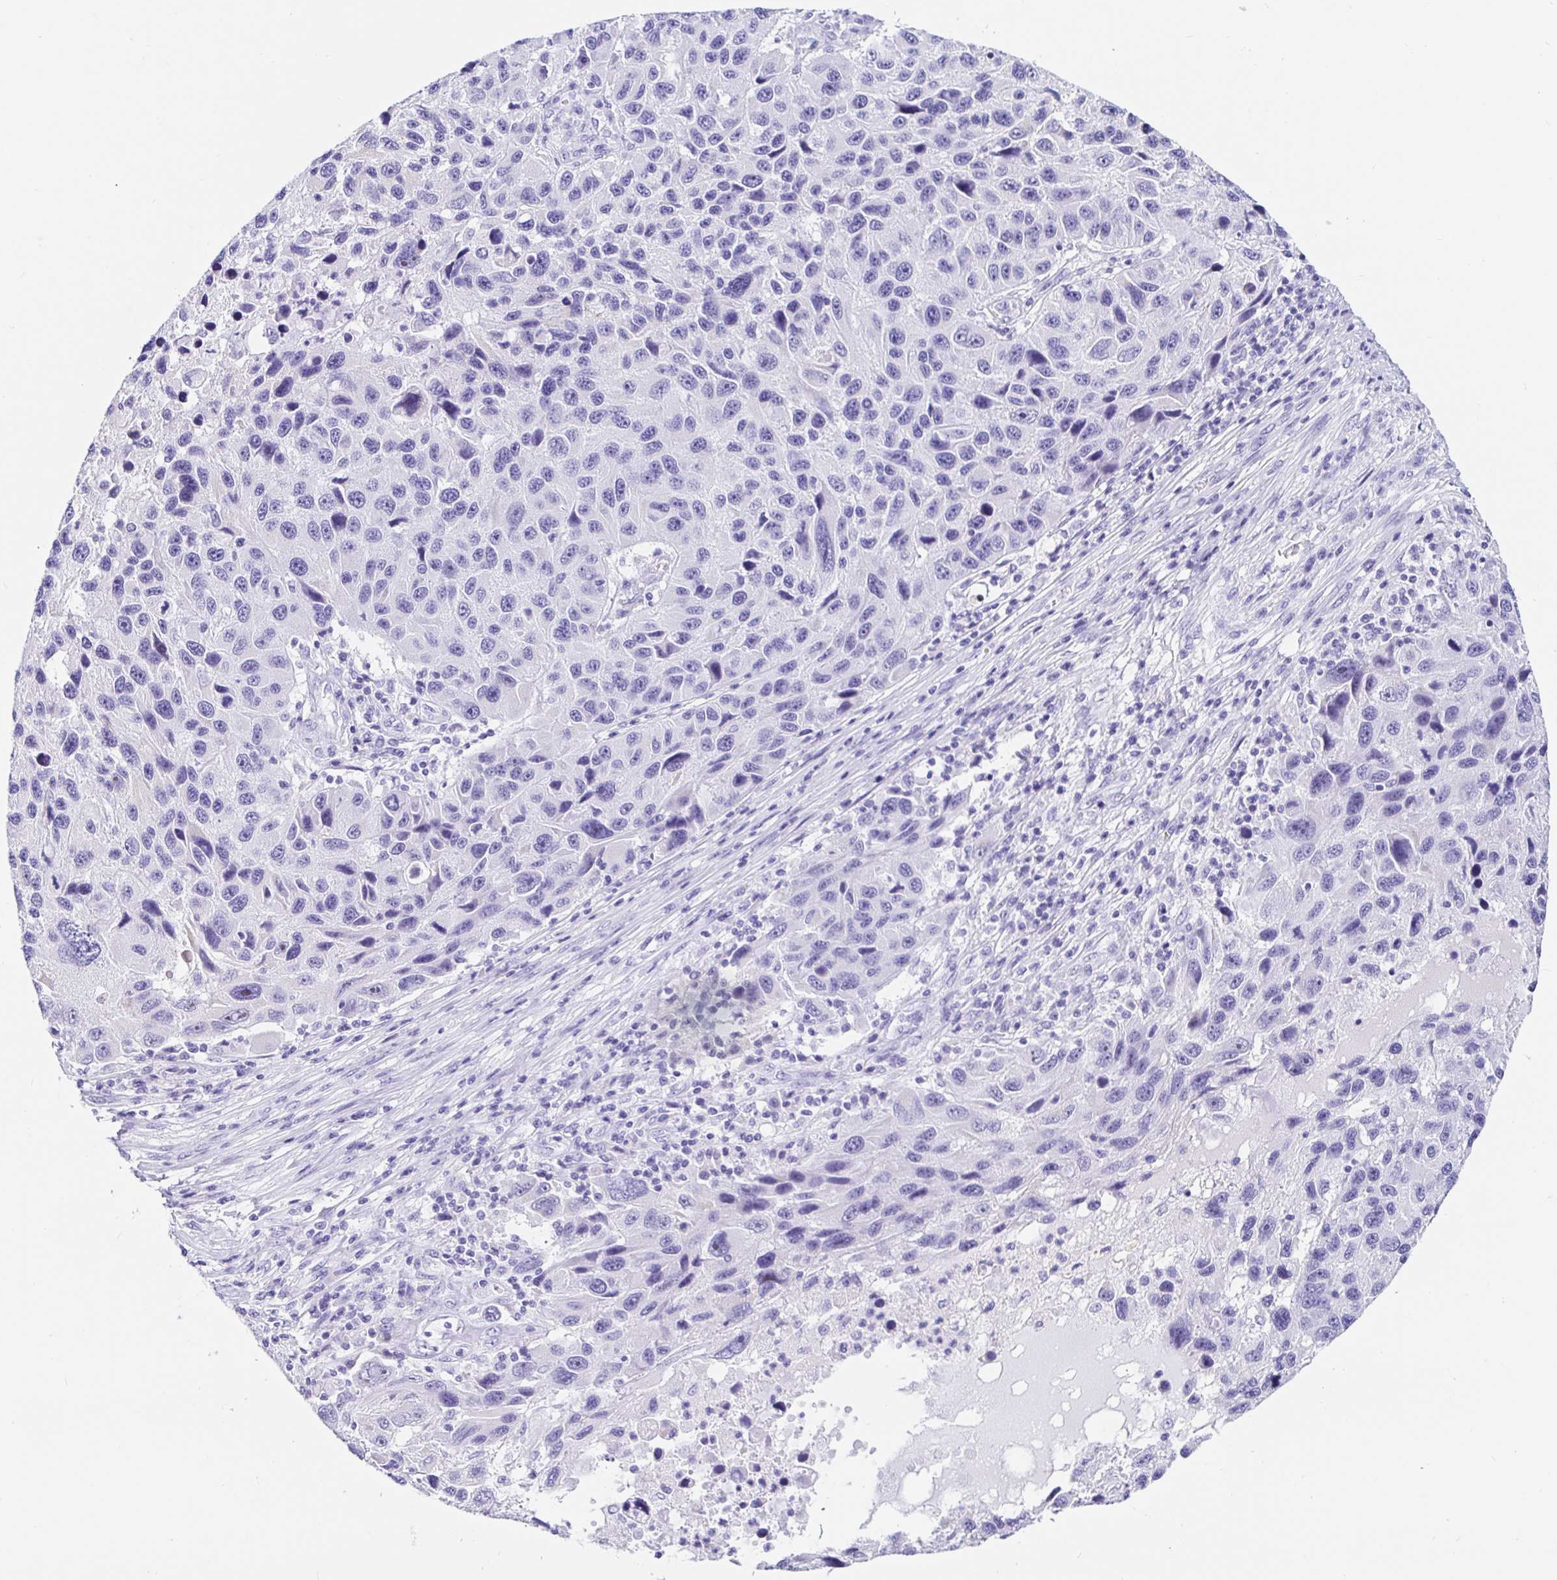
{"staining": {"intensity": "negative", "quantity": "none", "location": "none"}, "tissue": "melanoma", "cell_type": "Tumor cells", "image_type": "cancer", "snomed": [{"axis": "morphology", "description": "Malignant melanoma, NOS"}, {"axis": "topography", "description": "Skin"}], "caption": "This is an immunohistochemistry micrograph of melanoma. There is no positivity in tumor cells.", "gene": "PRAMEF19", "patient": {"sex": "male", "age": 53}}